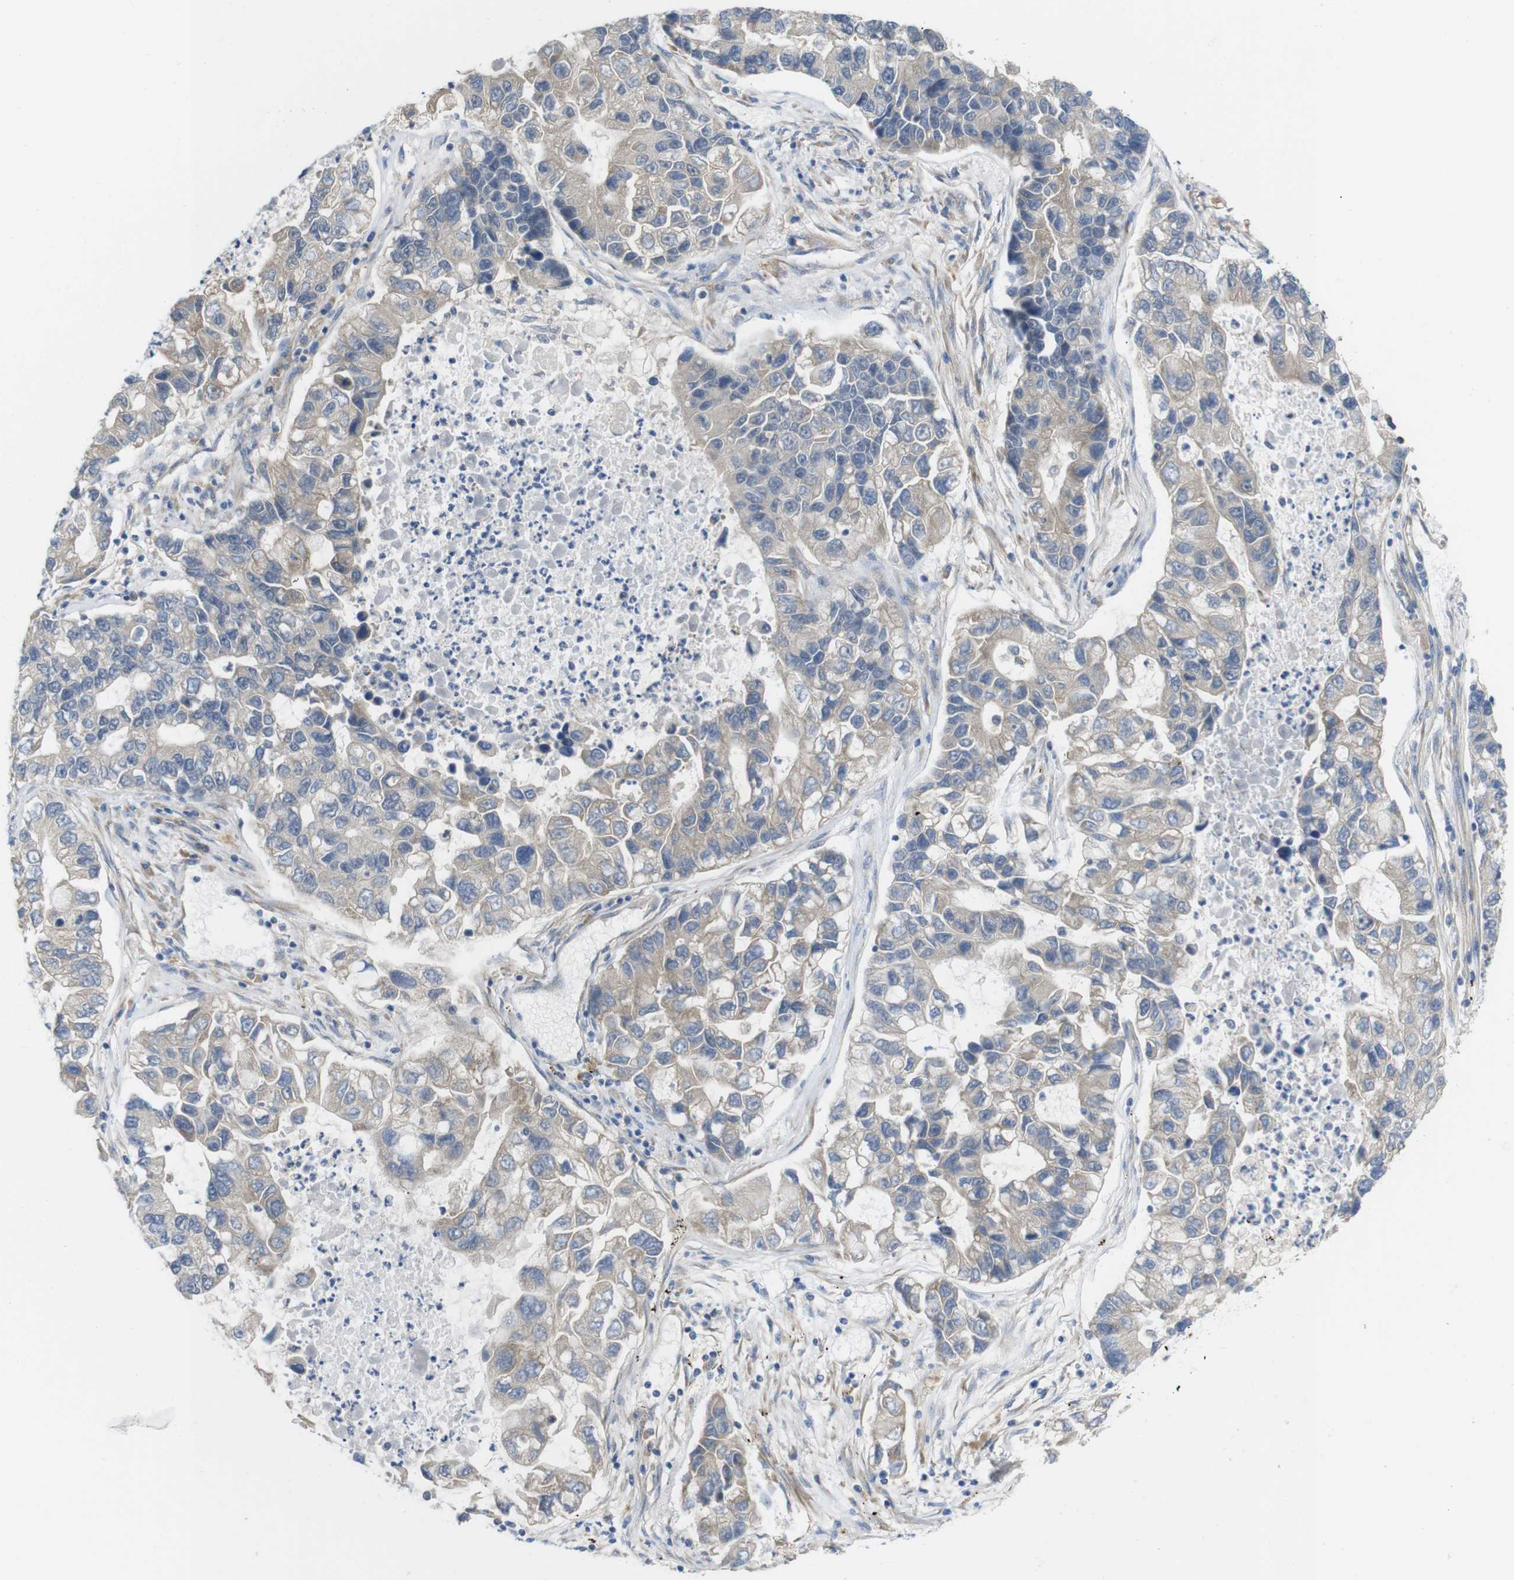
{"staining": {"intensity": "weak", "quantity": ">75%", "location": "cytoplasmic/membranous"}, "tissue": "lung cancer", "cell_type": "Tumor cells", "image_type": "cancer", "snomed": [{"axis": "morphology", "description": "Adenocarcinoma, NOS"}, {"axis": "topography", "description": "Lung"}], "caption": "The immunohistochemical stain highlights weak cytoplasmic/membranous expression in tumor cells of lung adenocarcinoma tissue.", "gene": "ZDHHC5", "patient": {"sex": "female", "age": 51}}